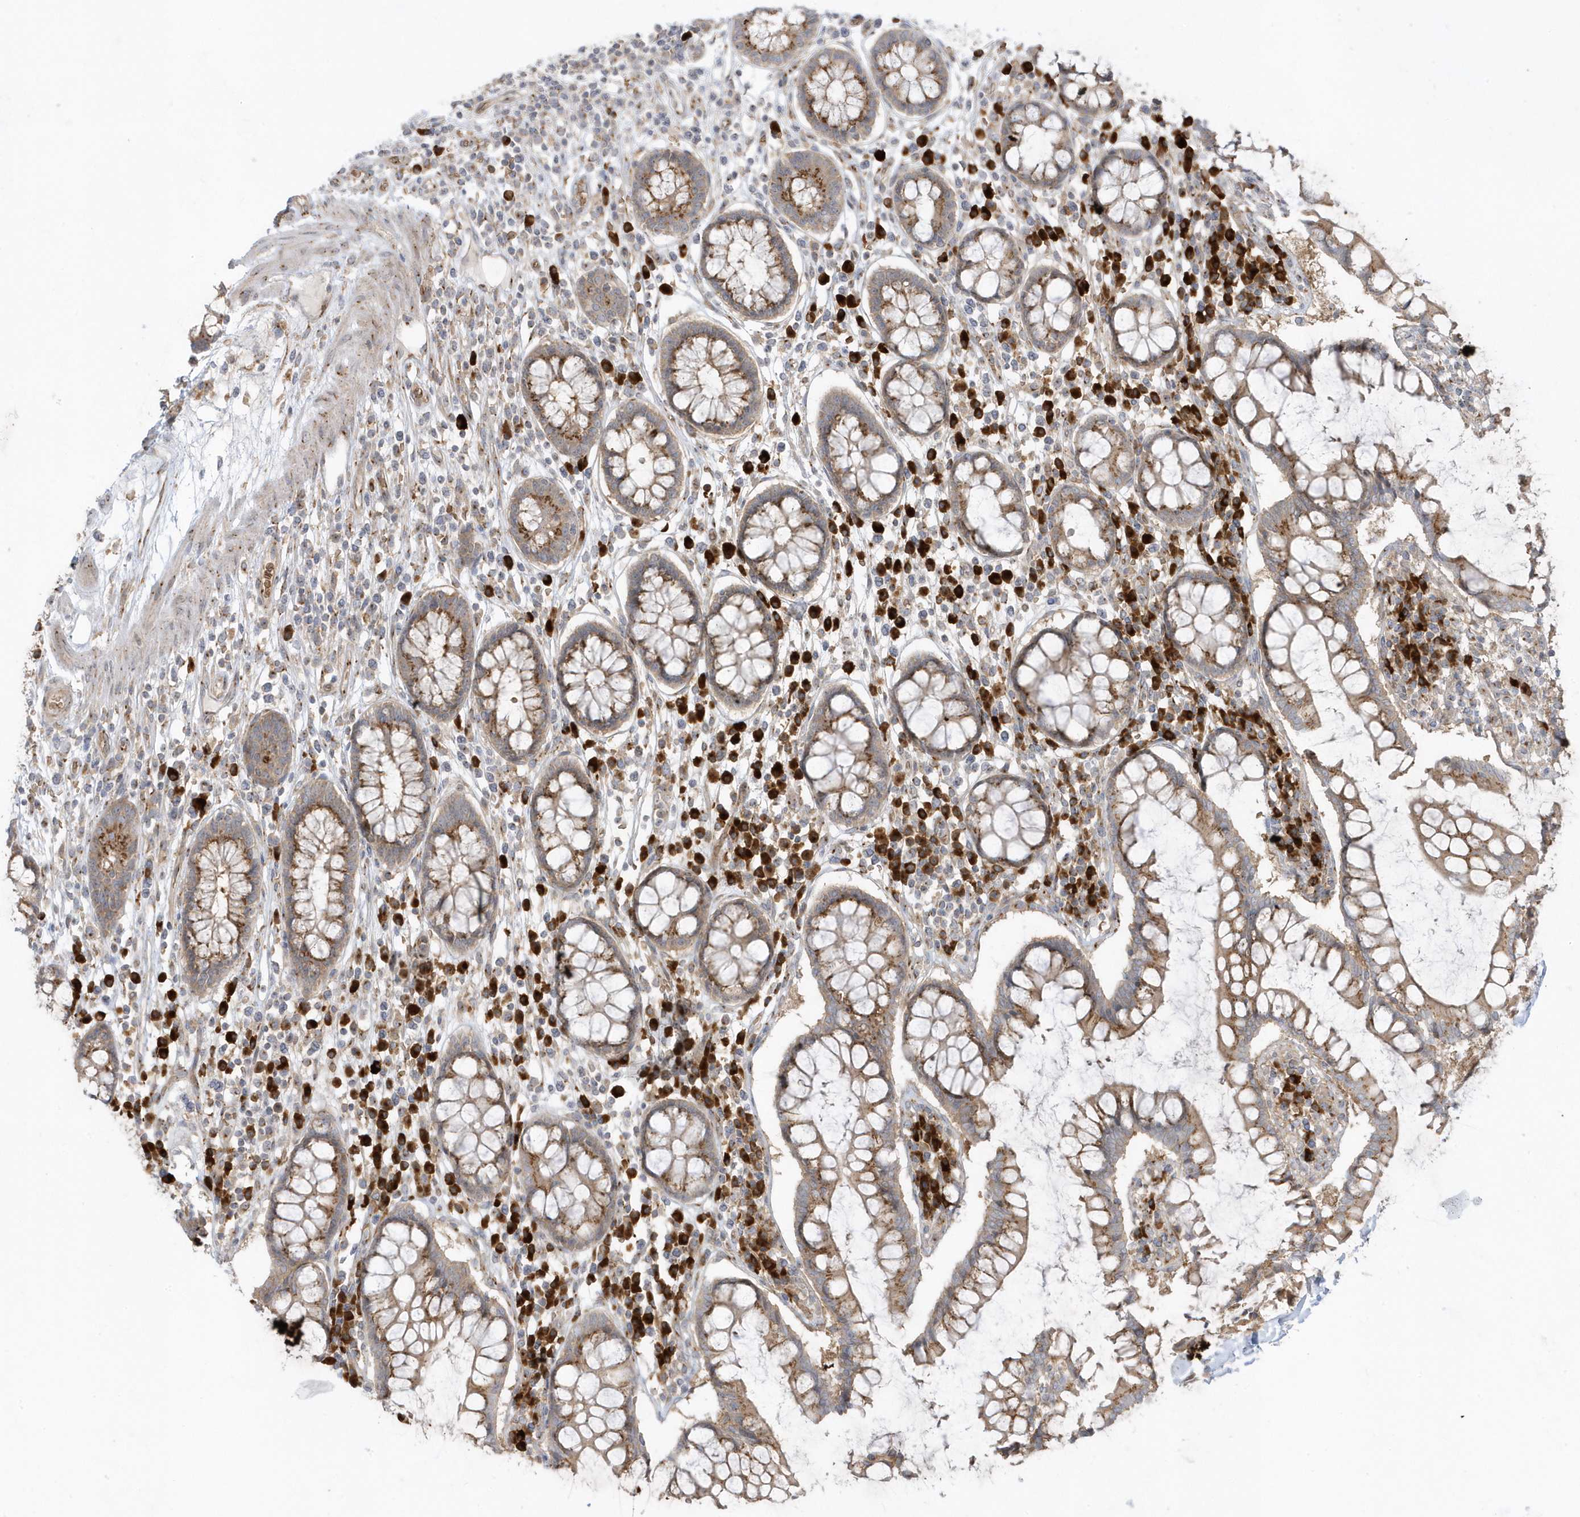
{"staining": {"intensity": "weak", "quantity": ">75%", "location": "cytoplasmic/membranous"}, "tissue": "colon", "cell_type": "Endothelial cells", "image_type": "normal", "snomed": [{"axis": "morphology", "description": "Normal tissue, NOS"}, {"axis": "topography", "description": "Colon"}], "caption": "About >75% of endothelial cells in normal colon exhibit weak cytoplasmic/membranous protein staining as visualized by brown immunohistochemical staining.", "gene": "RPP40", "patient": {"sex": "female", "age": 79}}